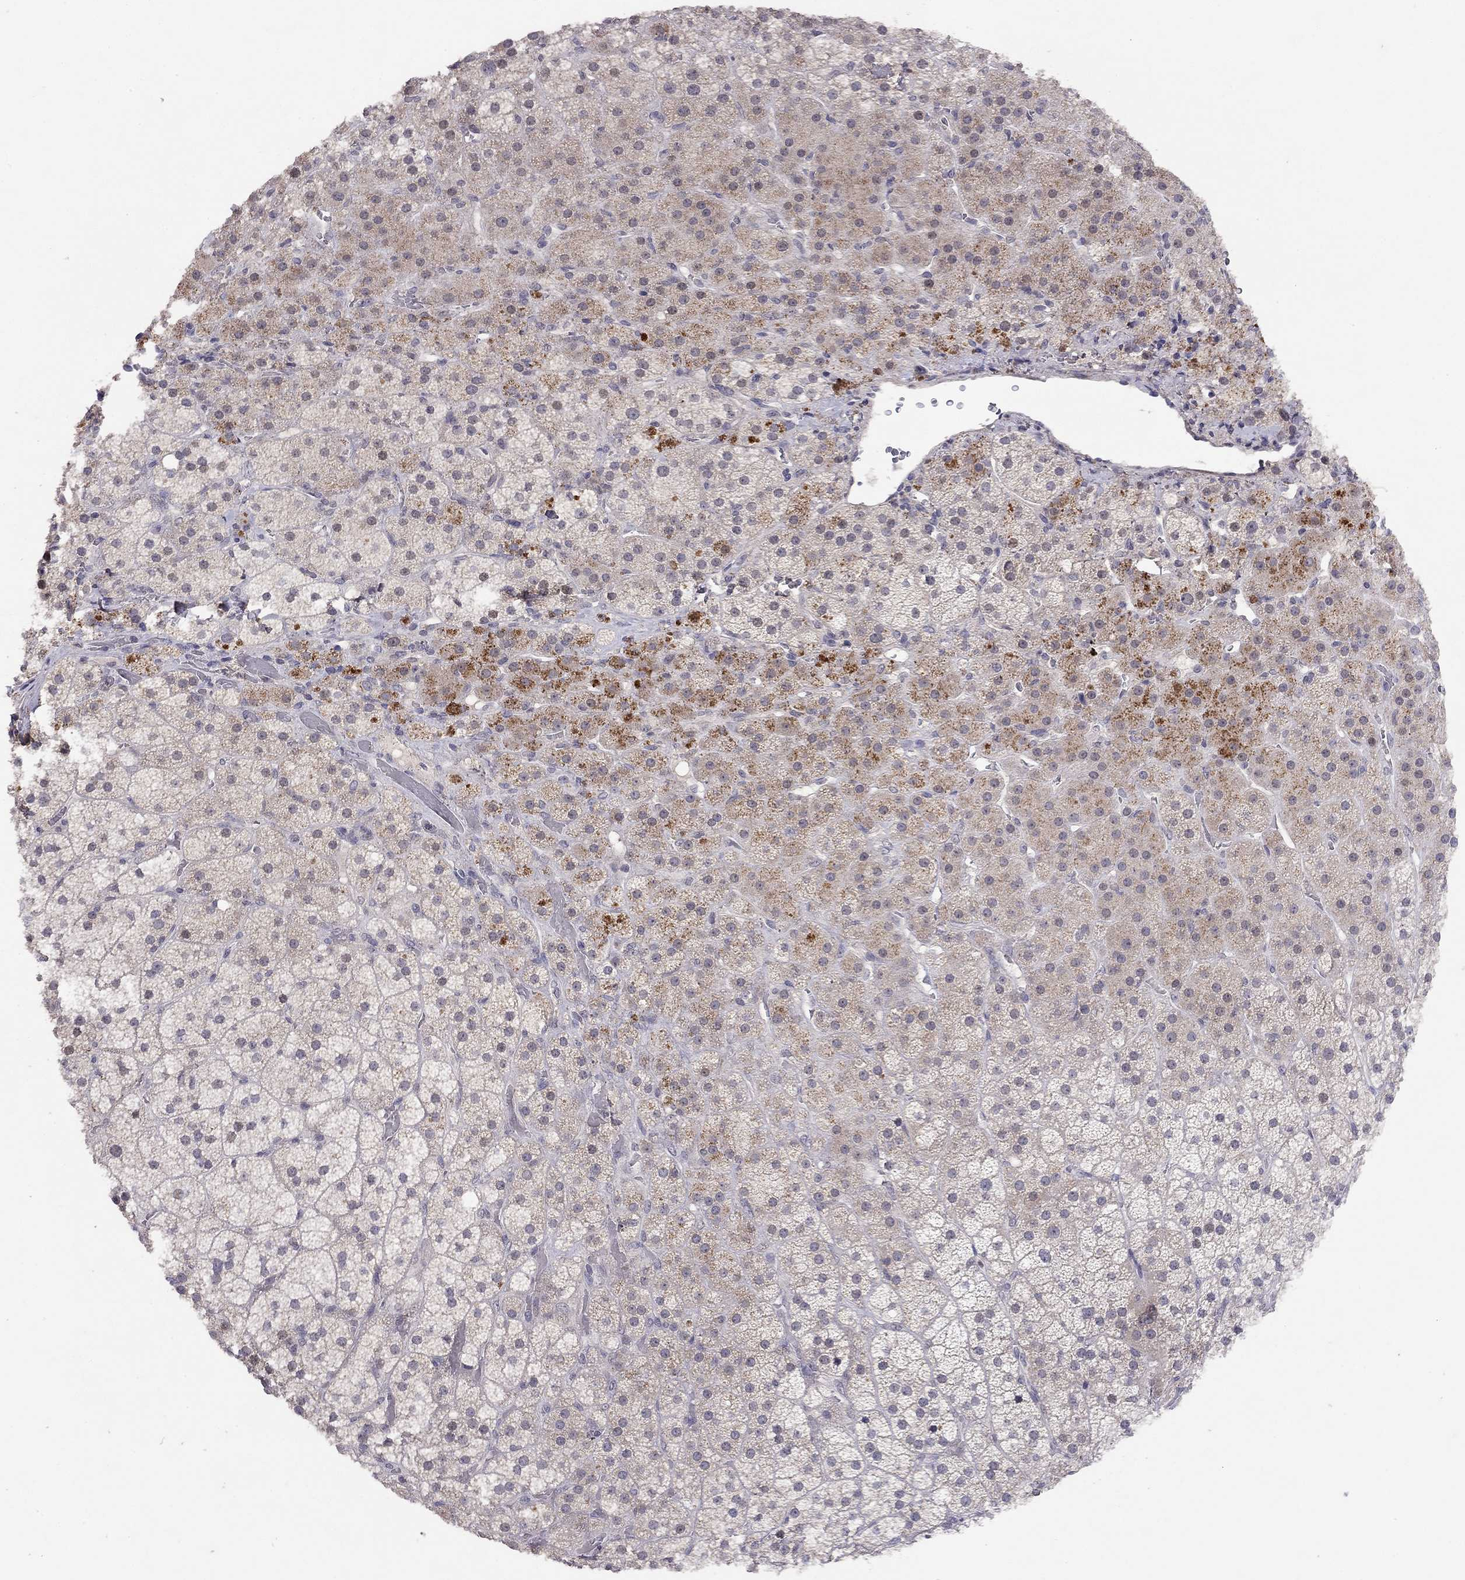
{"staining": {"intensity": "moderate", "quantity": "<25%", "location": "cytoplasmic/membranous,nuclear"}, "tissue": "adrenal gland", "cell_type": "Glandular cells", "image_type": "normal", "snomed": [{"axis": "morphology", "description": "Normal tissue, NOS"}, {"axis": "topography", "description": "Adrenal gland"}], "caption": "The micrograph demonstrates immunohistochemical staining of benign adrenal gland. There is moderate cytoplasmic/membranous,nuclear staining is identified in approximately <25% of glandular cells.", "gene": "ESR2", "patient": {"sex": "male", "age": 57}}